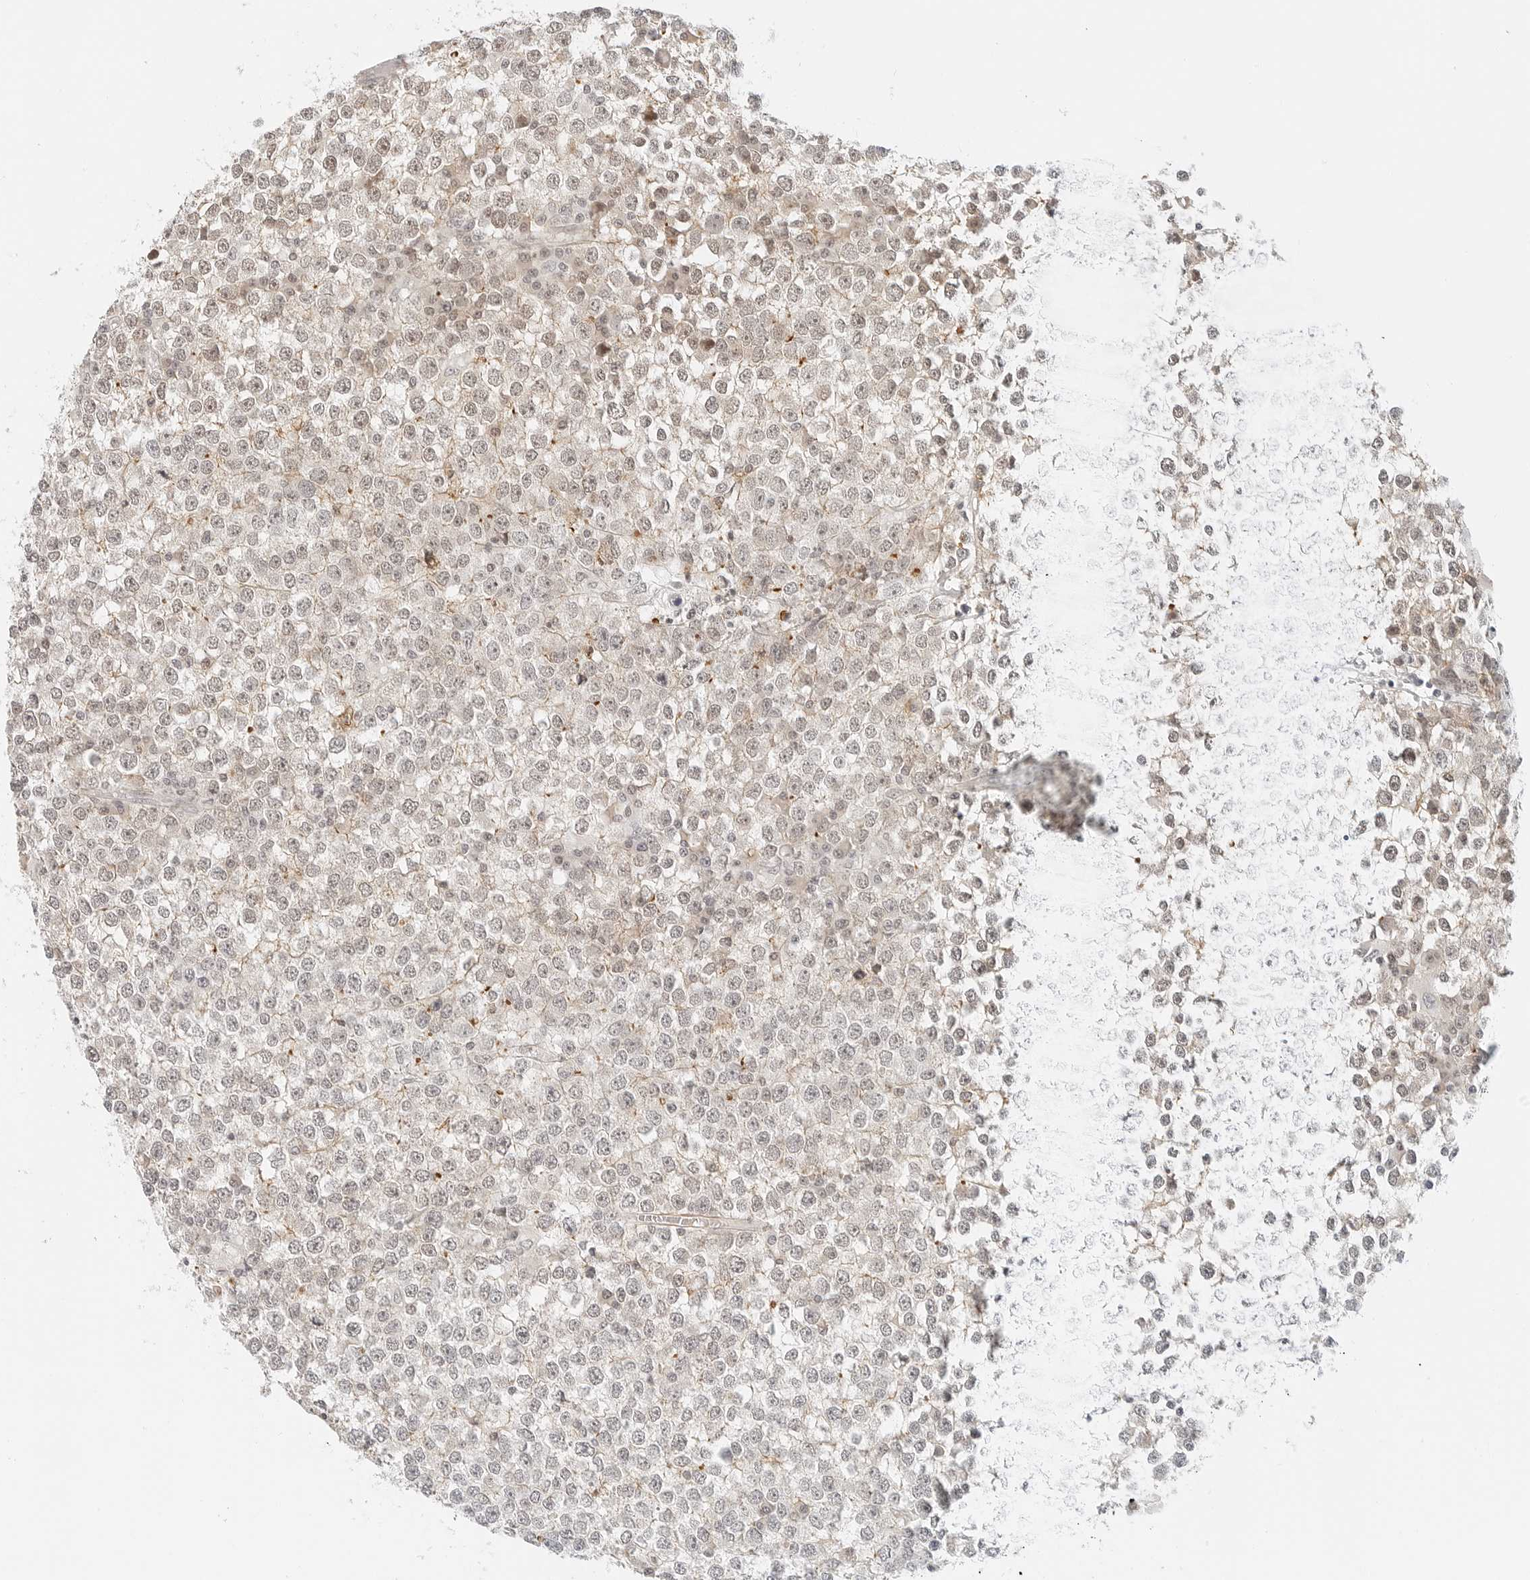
{"staining": {"intensity": "moderate", "quantity": "25%-75%", "location": "cytoplasmic/membranous,nuclear"}, "tissue": "testis cancer", "cell_type": "Tumor cells", "image_type": "cancer", "snomed": [{"axis": "morphology", "description": "Seminoma, NOS"}, {"axis": "topography", "description": "Testis"}], "caption": "DAB (3,3'-diaminobenzidine) immunohistochemical staining of human seminoma (testis) shows moderate cytoplasmic/membranous and nuclear protein expression in about 25%-75% of tumor cells.", "gene": "NEO1", "patient": {"sex": "male", "age": 65}}